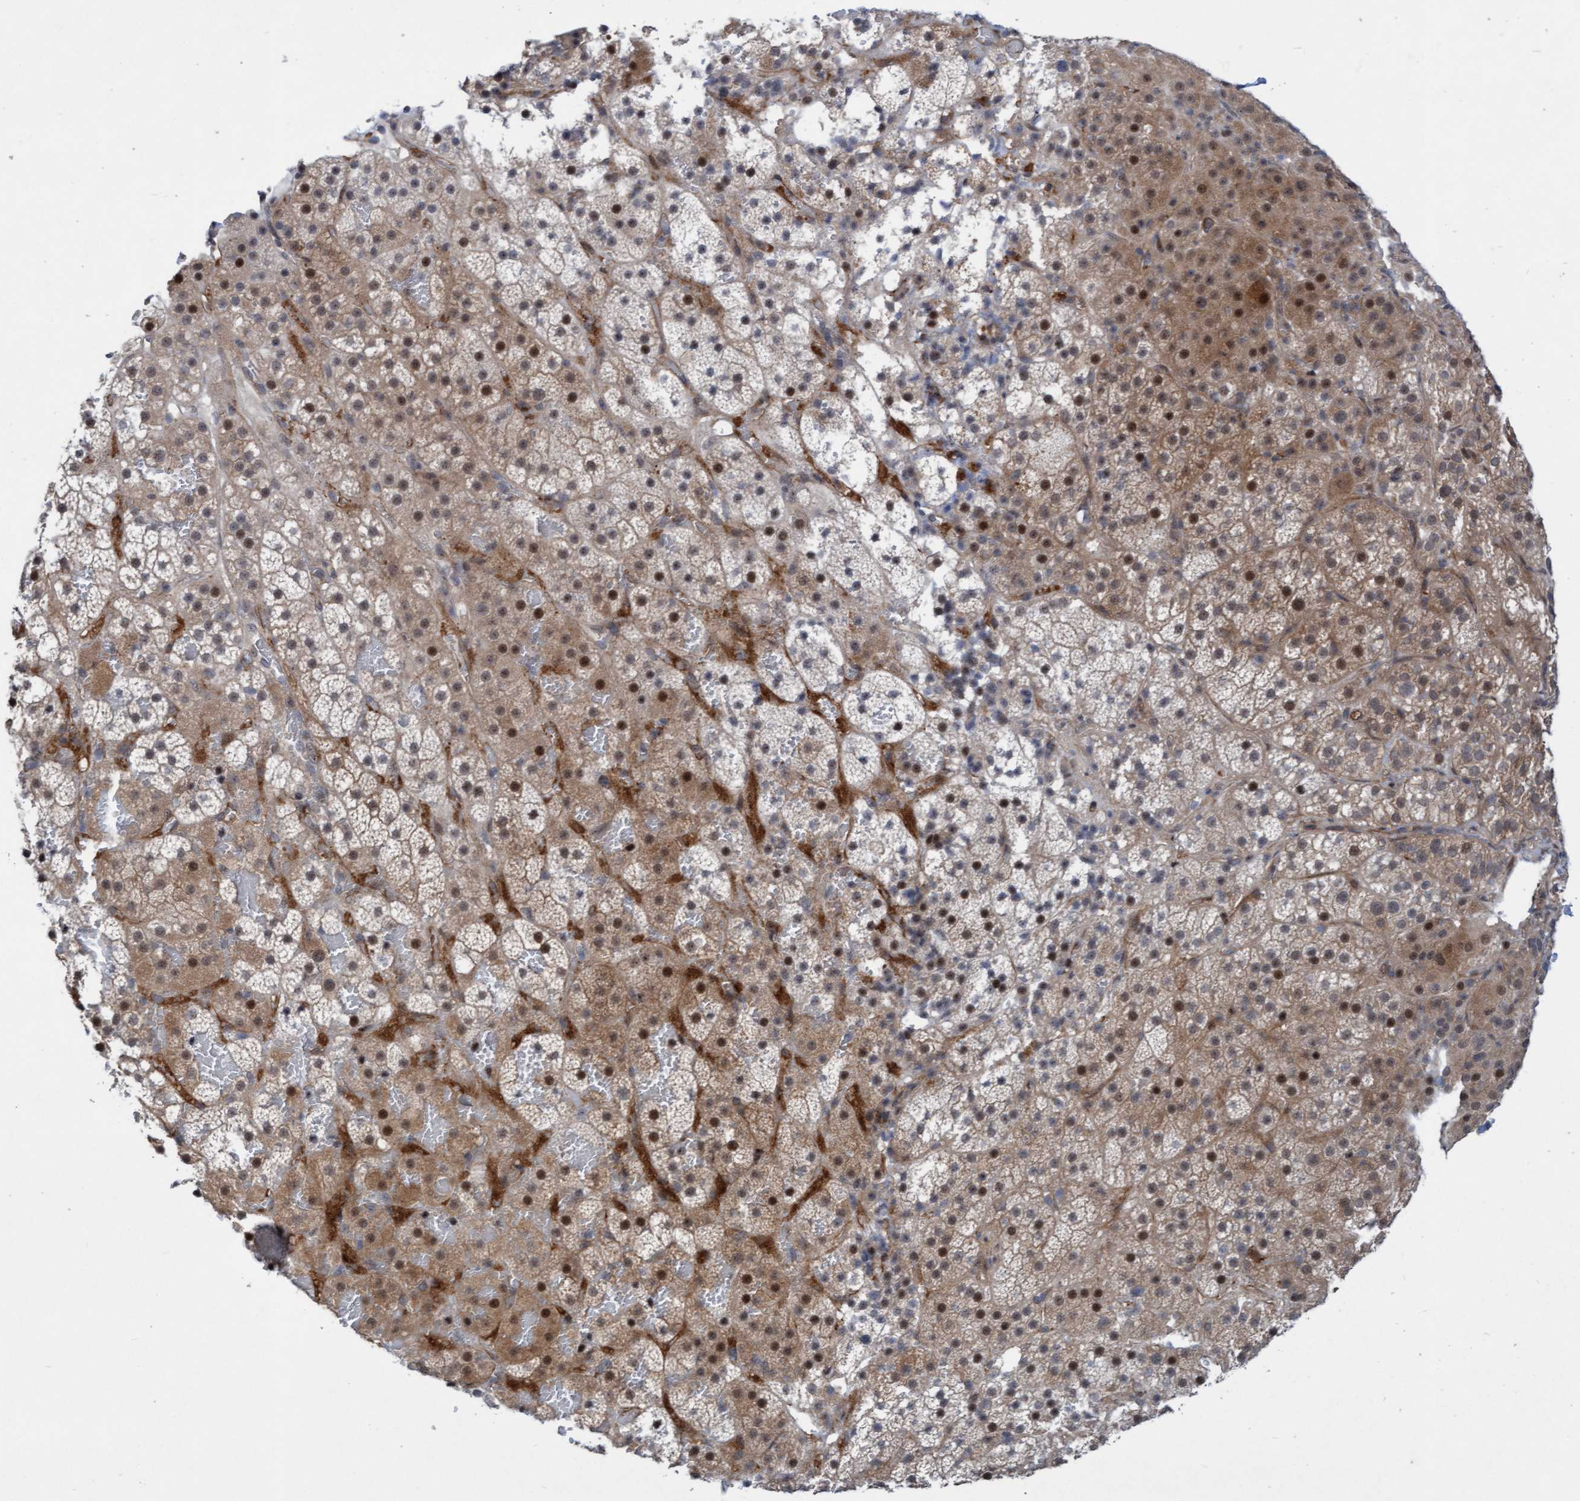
{"staining": {"intensity": "moderate", "quantity": "25%-75%", "location": "cytoplasmic/membranous,nuclear"}, "tissue": "adrenal gland", "cell_type": "Glandular cells", "image_type": "normal", "snomed": [{"axis": "morphology", "description": "Normal tissue, NOS"}, {"axis": "topography", "description": "Adrenal gland"}], "caption": "Brown immunohistochemical staining in unremarkable human adrenal gland exhibits moderate cytoplasmic/membranous,nuclear positivity in about 25%-75% of glandular cells. The staining was performed using DAB (3,3'-diaminobenzidine) to visualize the protein expression in brown, while the nuclei were stained in blue with hematoxylin (Magnification: 20x).", "gene": "RAP1GAP2", "patient": {"sex": "female", "age": 59}}